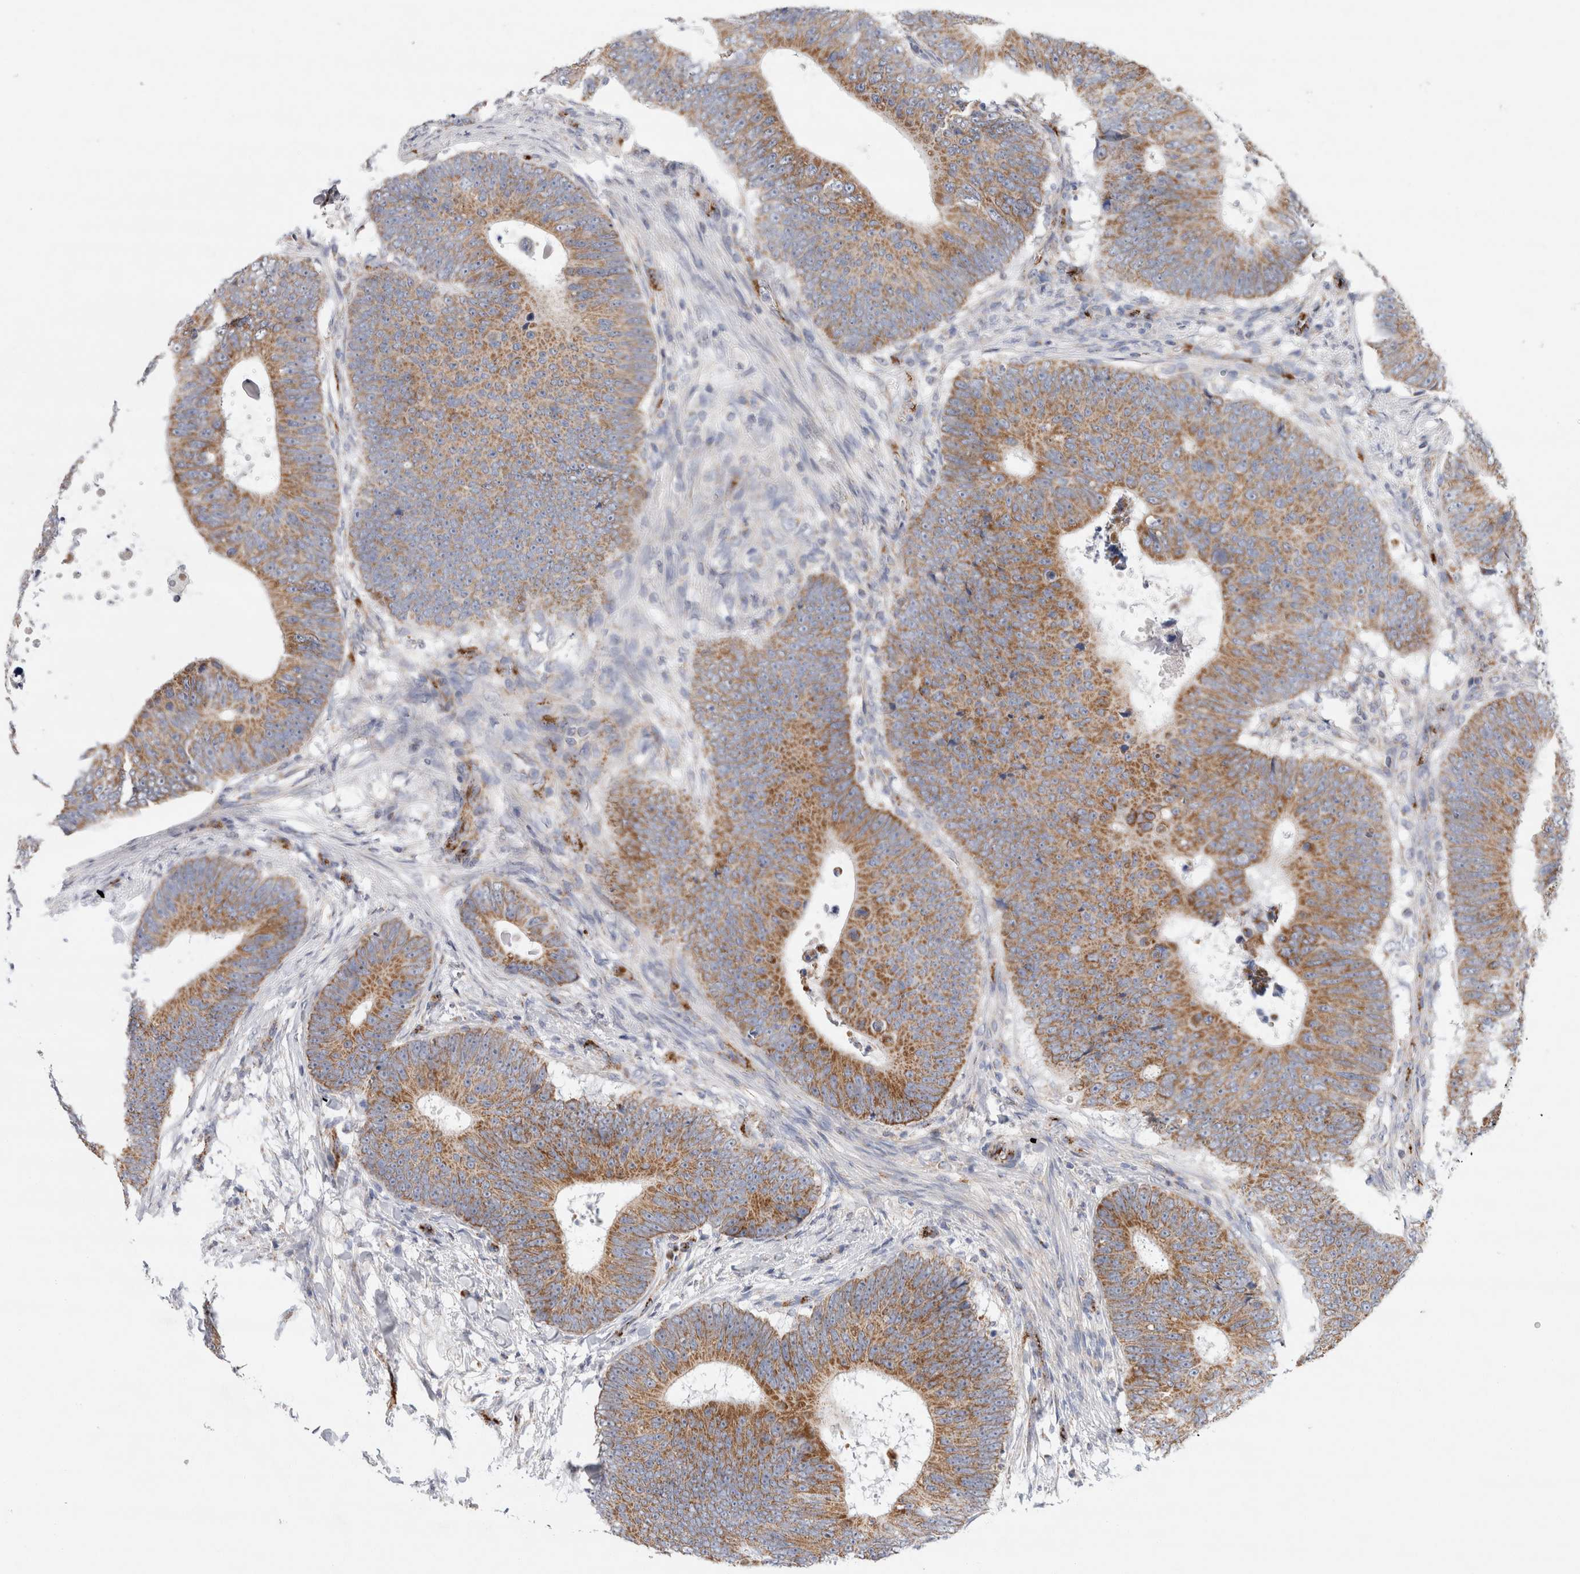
{"staining": {"intensity": "strong", "quantity": ">75%", "location": "cytoplasmic/membranous"}, "tissue": "colorectal cancer", "cell_type": "Tumor cells", "image_type": "cancer", "snomed": [{"axis": "morphology", "description": "Adenocarcinoma, NOS"}, {"axis": "topography", "description": "Colon"}], "caption": "Adenocarcinoma (colorectal) stained with DAB (3,3'-diaminobenzidine) immunohistochemistry reveals high levels of strong cytoplasmic/membranous expression in approximately >75% of tumor cells.", "gene": "IARS2", "patient": {"sex": "male", "age": 56}}